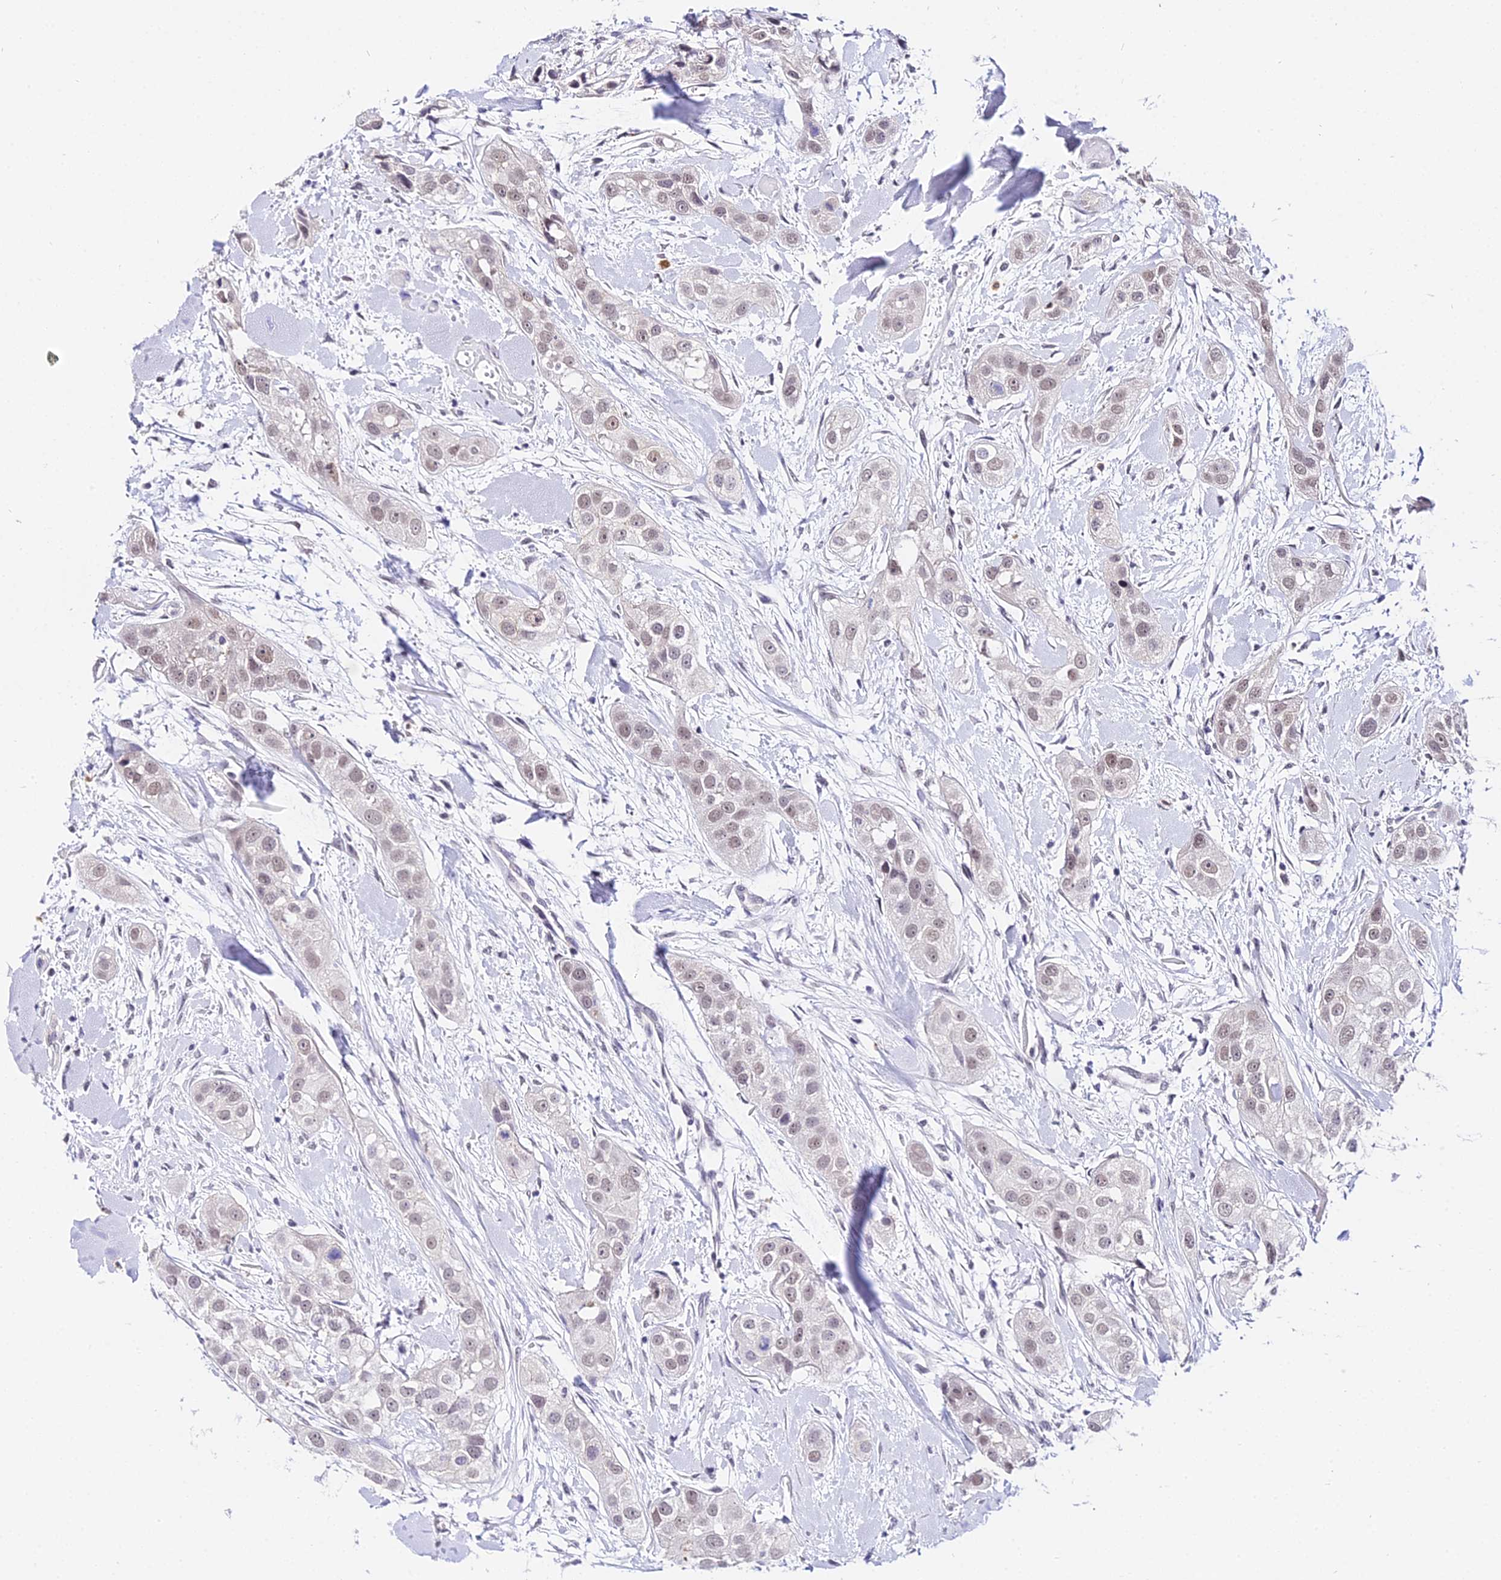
{"staining": {"intensity": "weak", "quantity": "<25%", "location": "nuclear"}, "tissue": "head and neck cancer", "cell_type": "Tumor cells", "image_type": "cancer", "snomed": [{"axis": "morphology", "description": "Normal tissue, NOS"}, {"axis": "morphology", "description": "Squamous cell carcinoma, NOS"}, {"axis": "topography", "description": "Skeletal muscle"}, {"axis": "topography", "description": "Head-Neck"}], "caption": "This is a micrograph of immunohistochemistry staining of squamous cell carcinoma (head and neck), which shows no staining in tumor cells.", "gene": "POLR2I", "patient": {"sex": "male", "age": 51}}